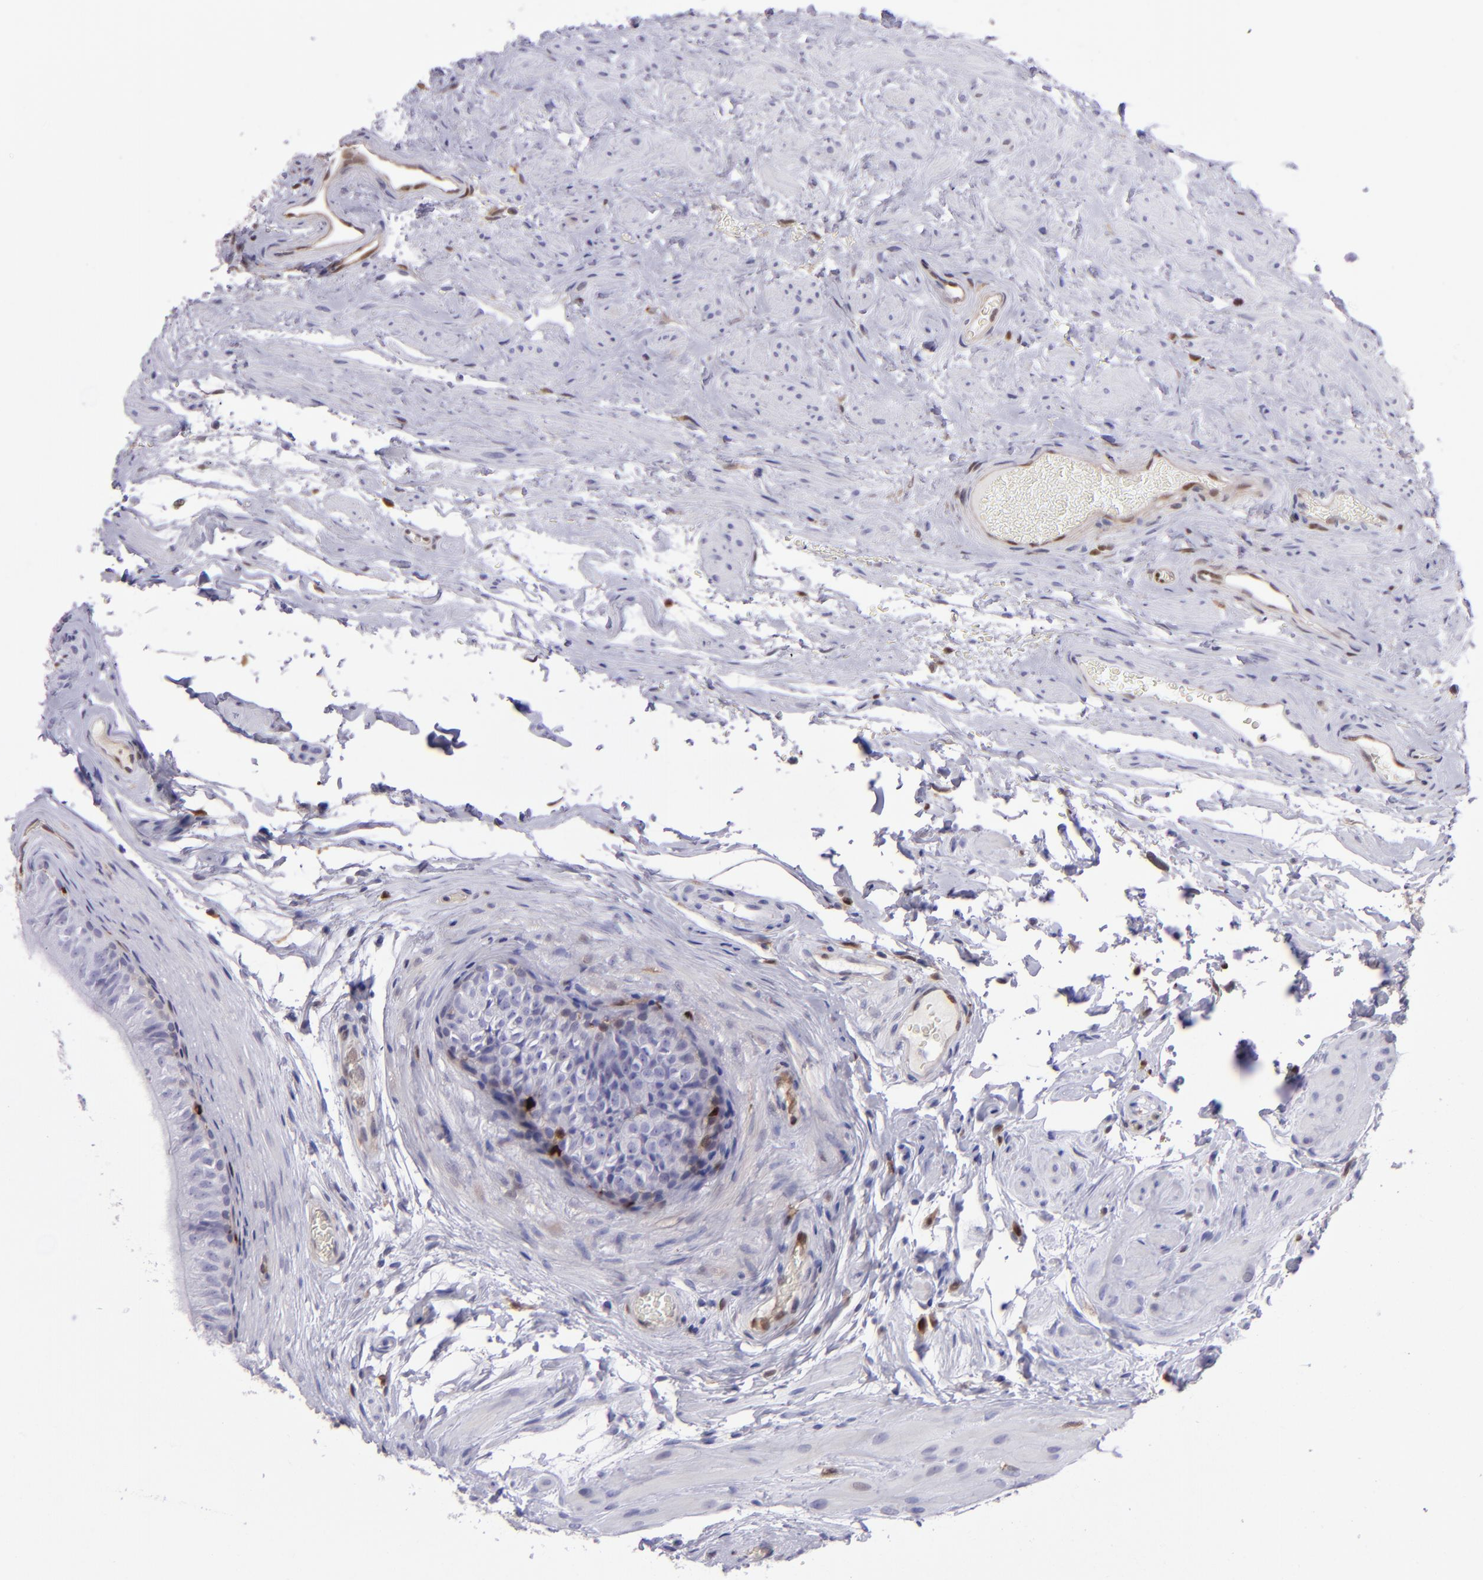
{"staining": {"intensity": "moderate", "quantity": ">75%", "location": "cytoplasmic/membranous,nuclear"}, "tissue": "epididymis", "cell_type": "Glandular cells", "image_type": "normal", "snomed": [{"axis": "morphology", "description": "Normal tissue, NOS"}, {"axis": "topography", "description": "Testis"}, {"axis": "topography", "description": "Epididymis"}], "caption": "An immunohistochemistry image of benign tissue is shown. Protein staining in brown highlights moderate cytoplasmic/membranous,nuclear positivity in epididymis within glandular cells.", "gene": "TYMP", "patient": {"sex": "male", "age": 36}}